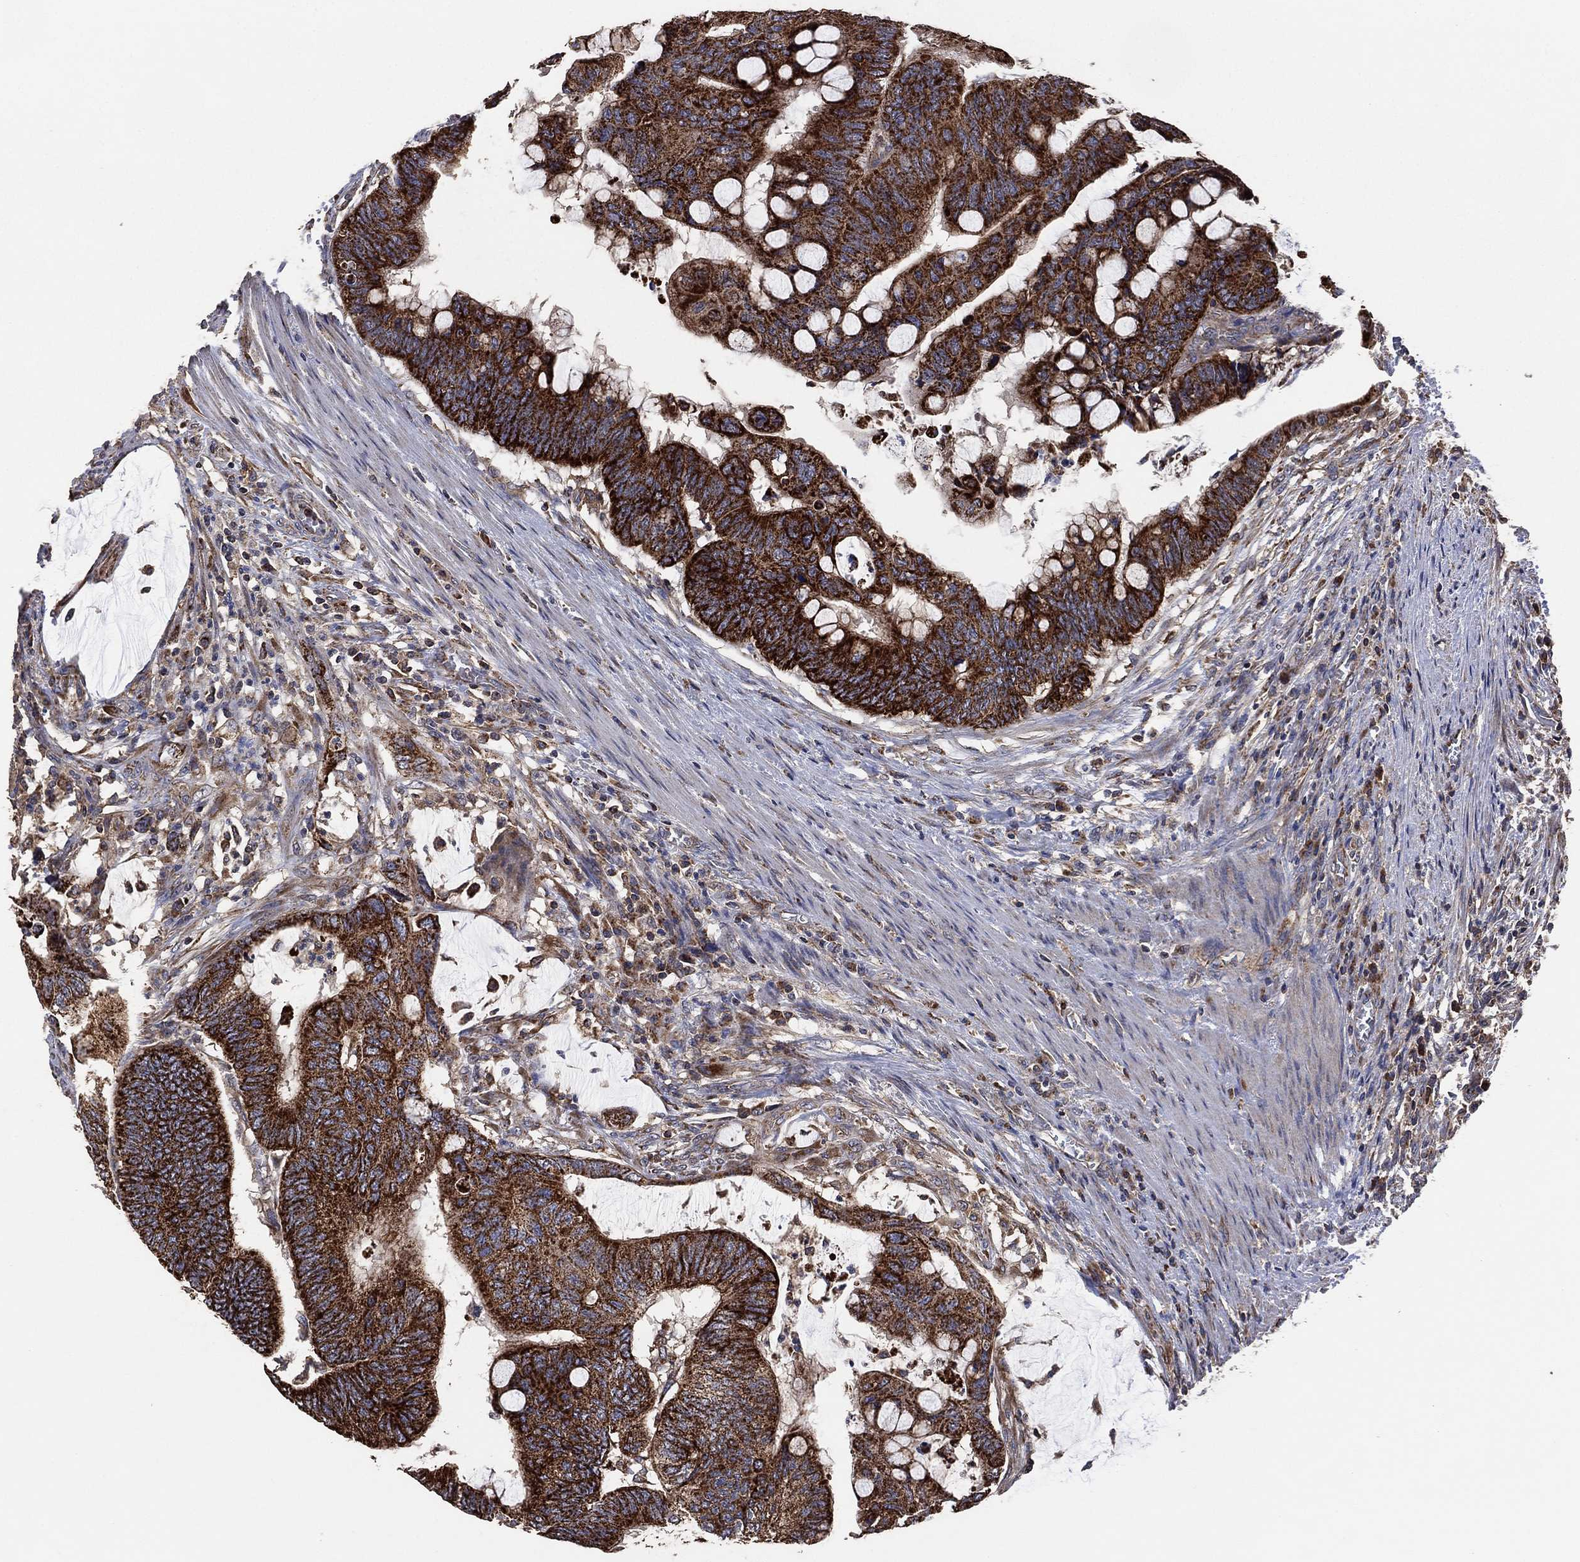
{"staining": {"intensity": "strong", "quantity": ">75%", "location": "cytoplasmic/membranous"}, "tissue": "colorectal cancer", "cell_type": "Tumor cells", "image_type": "cancer", "snomed": [{"axis": "morphology", "description": "Normal tissue, NOS"}, {"axis": "morphology", "description": "Adenocarcinoma, NOS"}, {"axis": "topography", "description": "Rectum"}], "caption": "Tumor cells exhibit high levels of strong cytoplasmic/membranous positivity in about >75% of cells in human colorectal cancer (adenocarcinoma).", "gene": "LIMD1", "patient": {"sex": "male", "age": 92}}